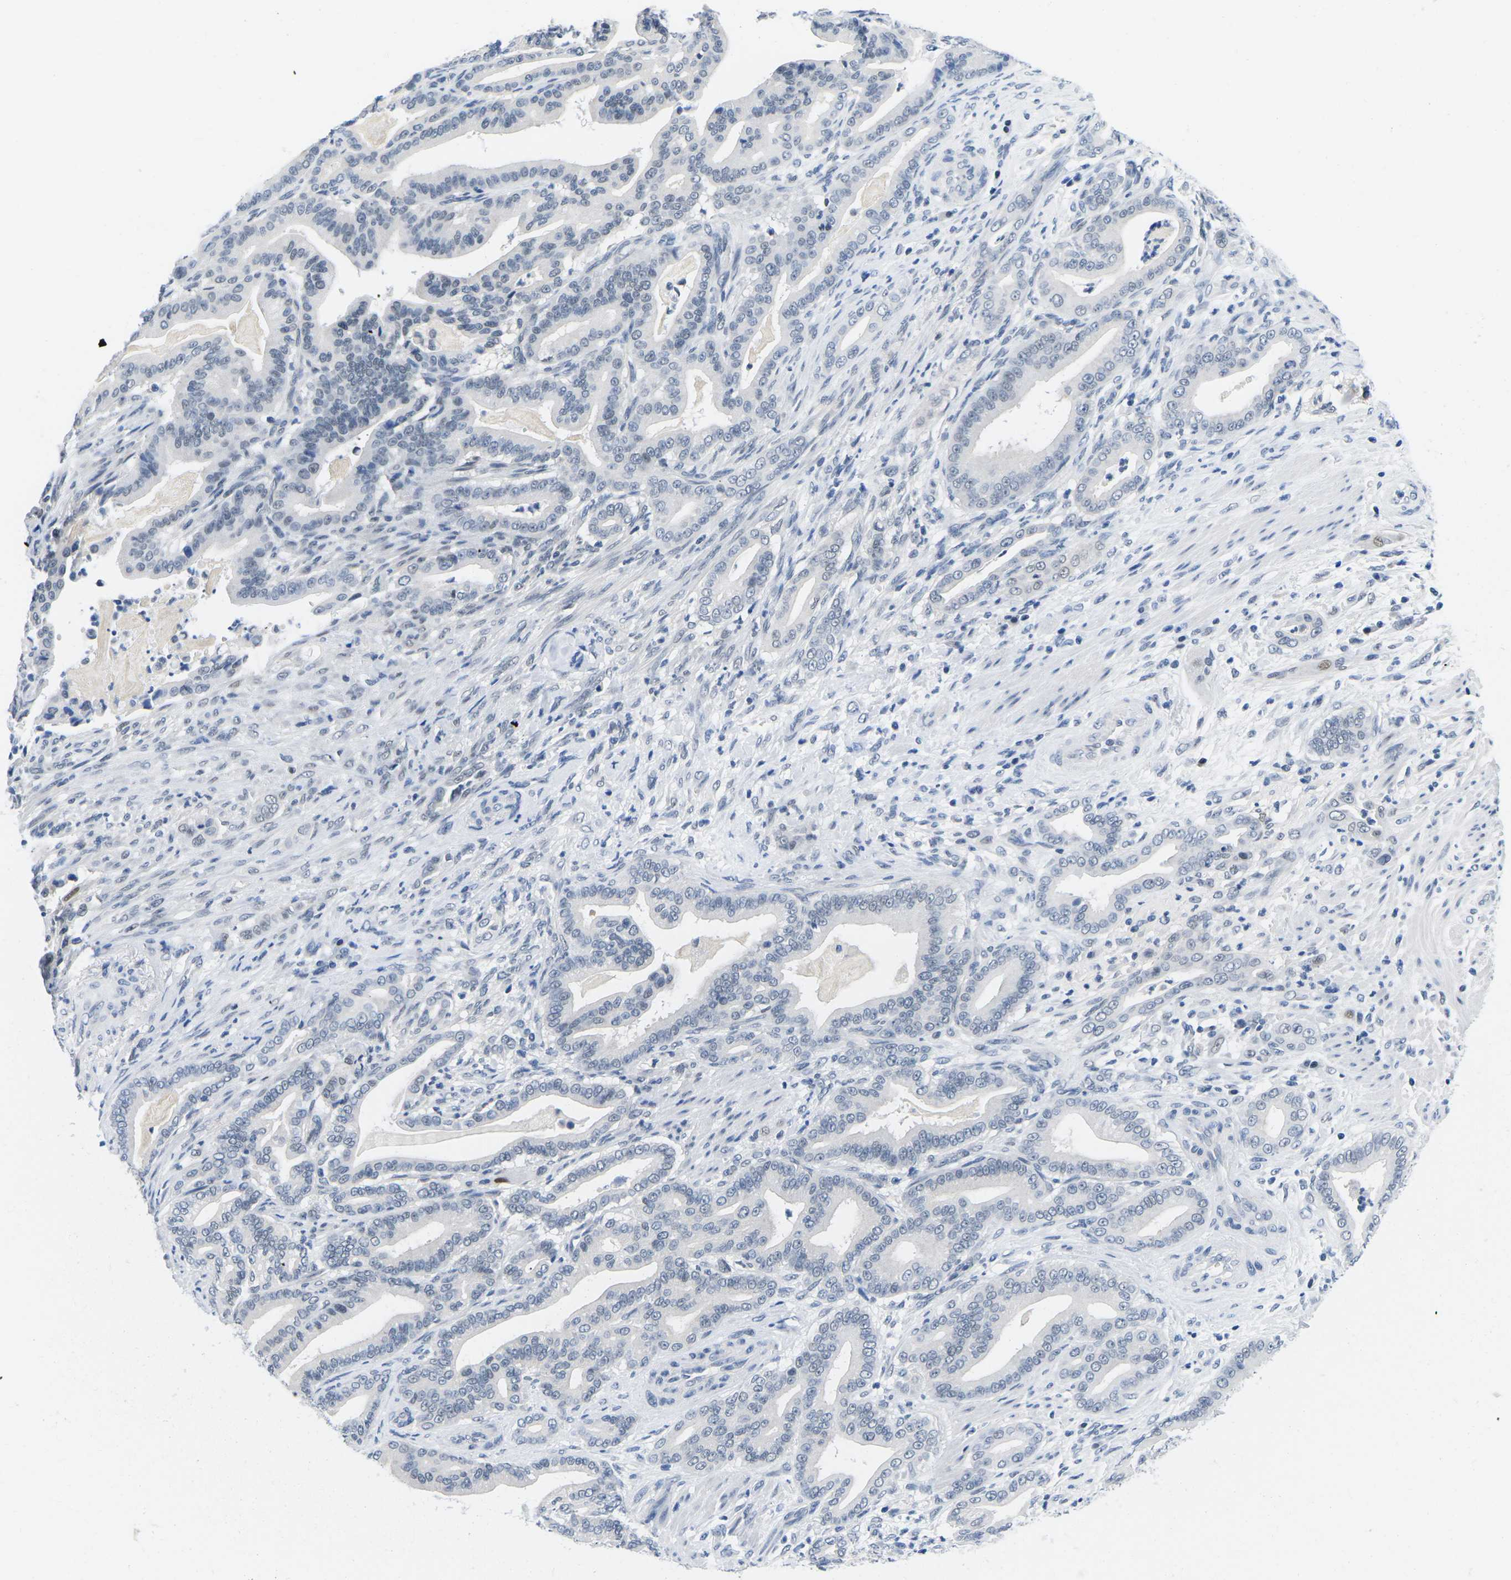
{"staining": {"intensity": "negative", "quantity": "none", "location": "none"}, "tissue": "pancreatic cancer", "cell_type": "Tumor cells", "image_type": "cancer", "snomed": [{"axis": "morphology", "description": "Normal tissue, NOS"}, {"axis": "morphology", "description": "Adenocarcinoma, NOS"}, {"axis": "topography", "description": "Pancreas"}], "caption": "Tumor cells show no significant protein staining in adenocarcinoma (pancreatic).", "gene": "UBA7", "patient": {"sex": "male", "age": 63}}